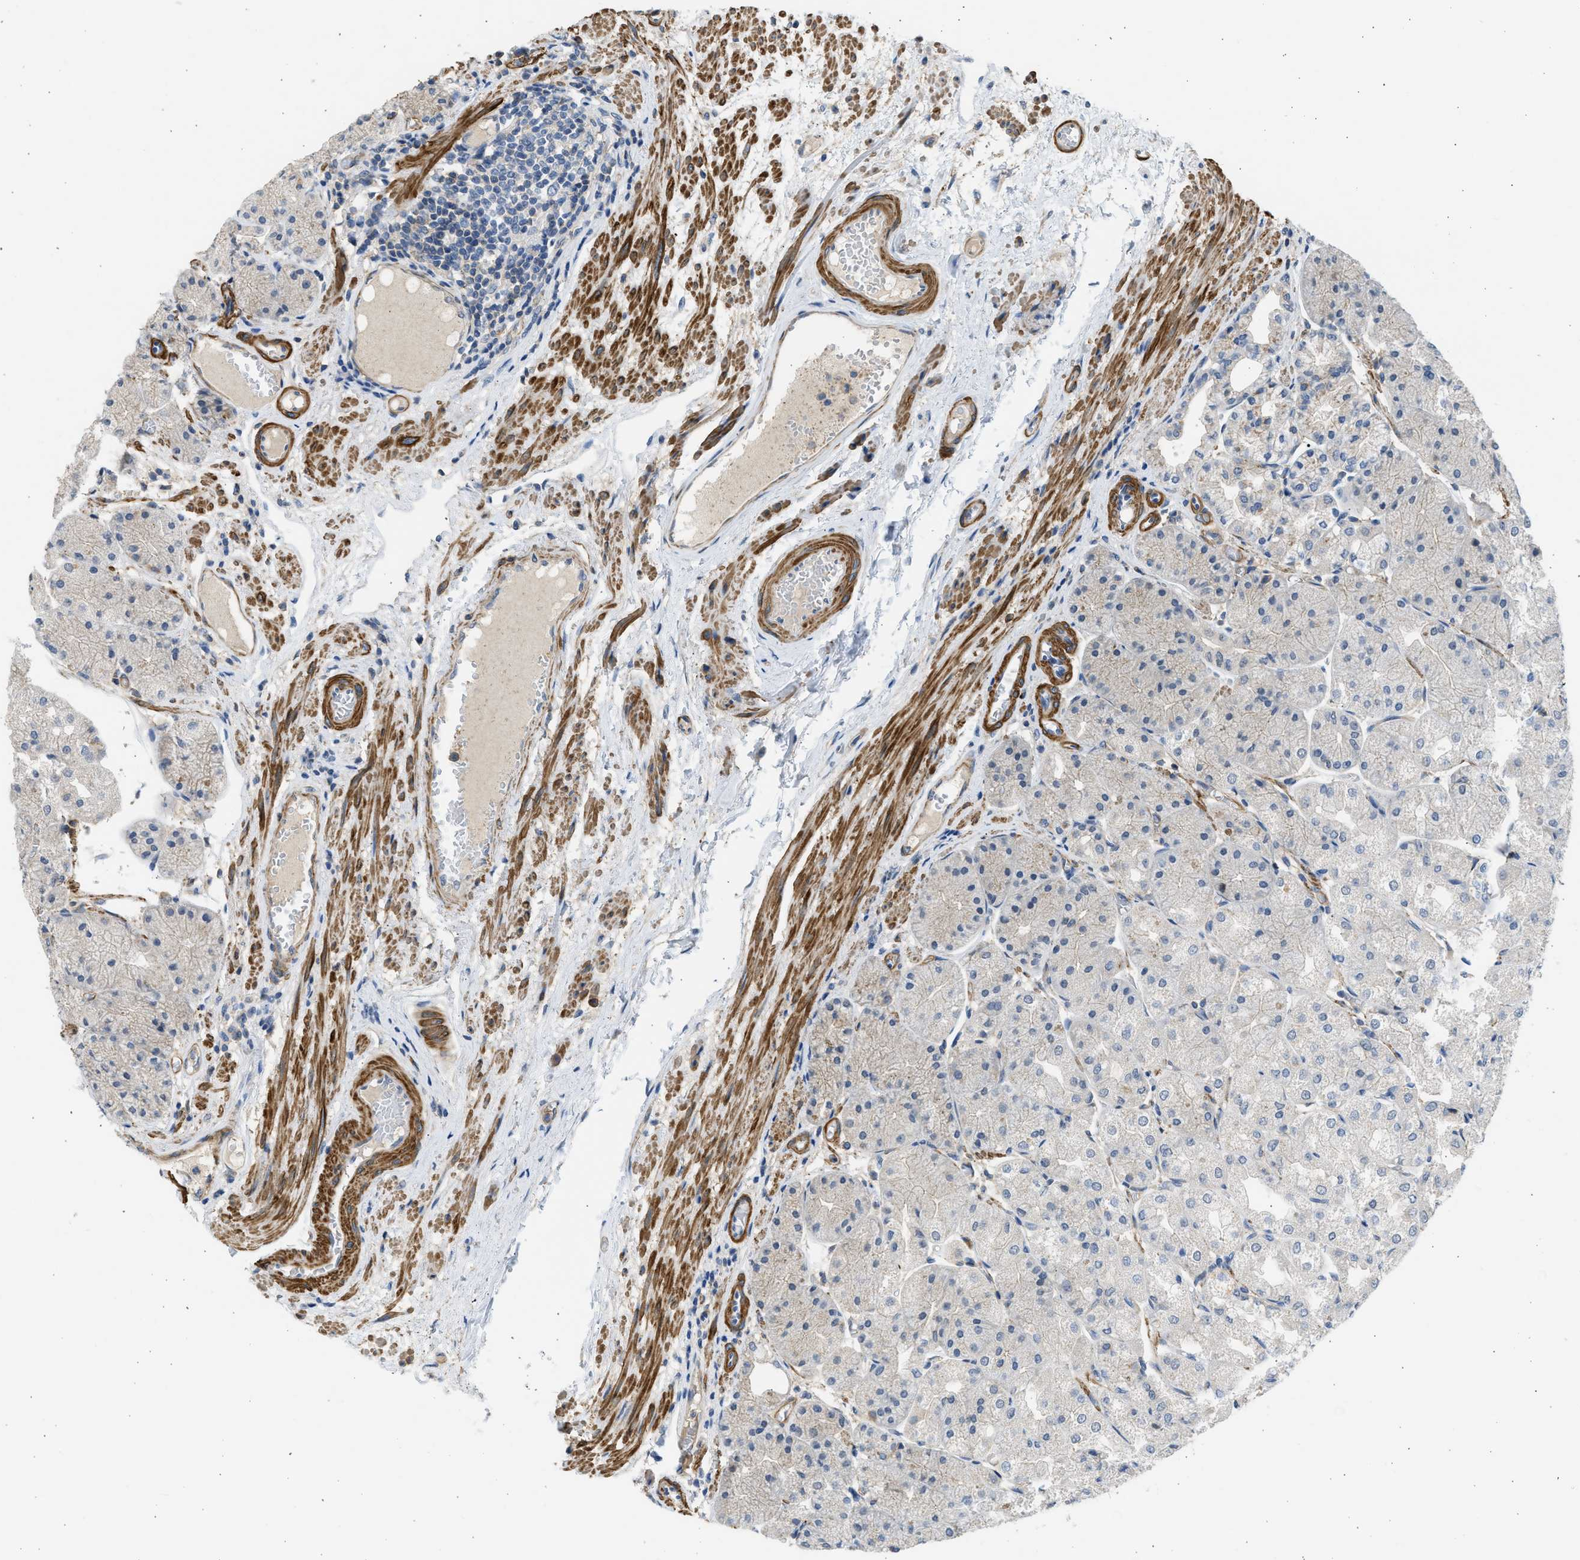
{"staining": {"intensity": "negative", "quantity": "none", "location": "none"}, "tissue": "stomach", "cell_type": "Glandular cells", "image_type": "normal", "snomed": [{"axis": "morphology", "description": "Normal tissue, NOS"}, {"axis": "topography", "description": "Stomach, upper"}], "caption": "DAB (3,3'-diaminobenzidine) immunohistochemical staining of unremarkable stomach reveals no significant staining in glandular cells.", "gene": "PCNX3", "patient": {"sex": "male", "age": 72}}